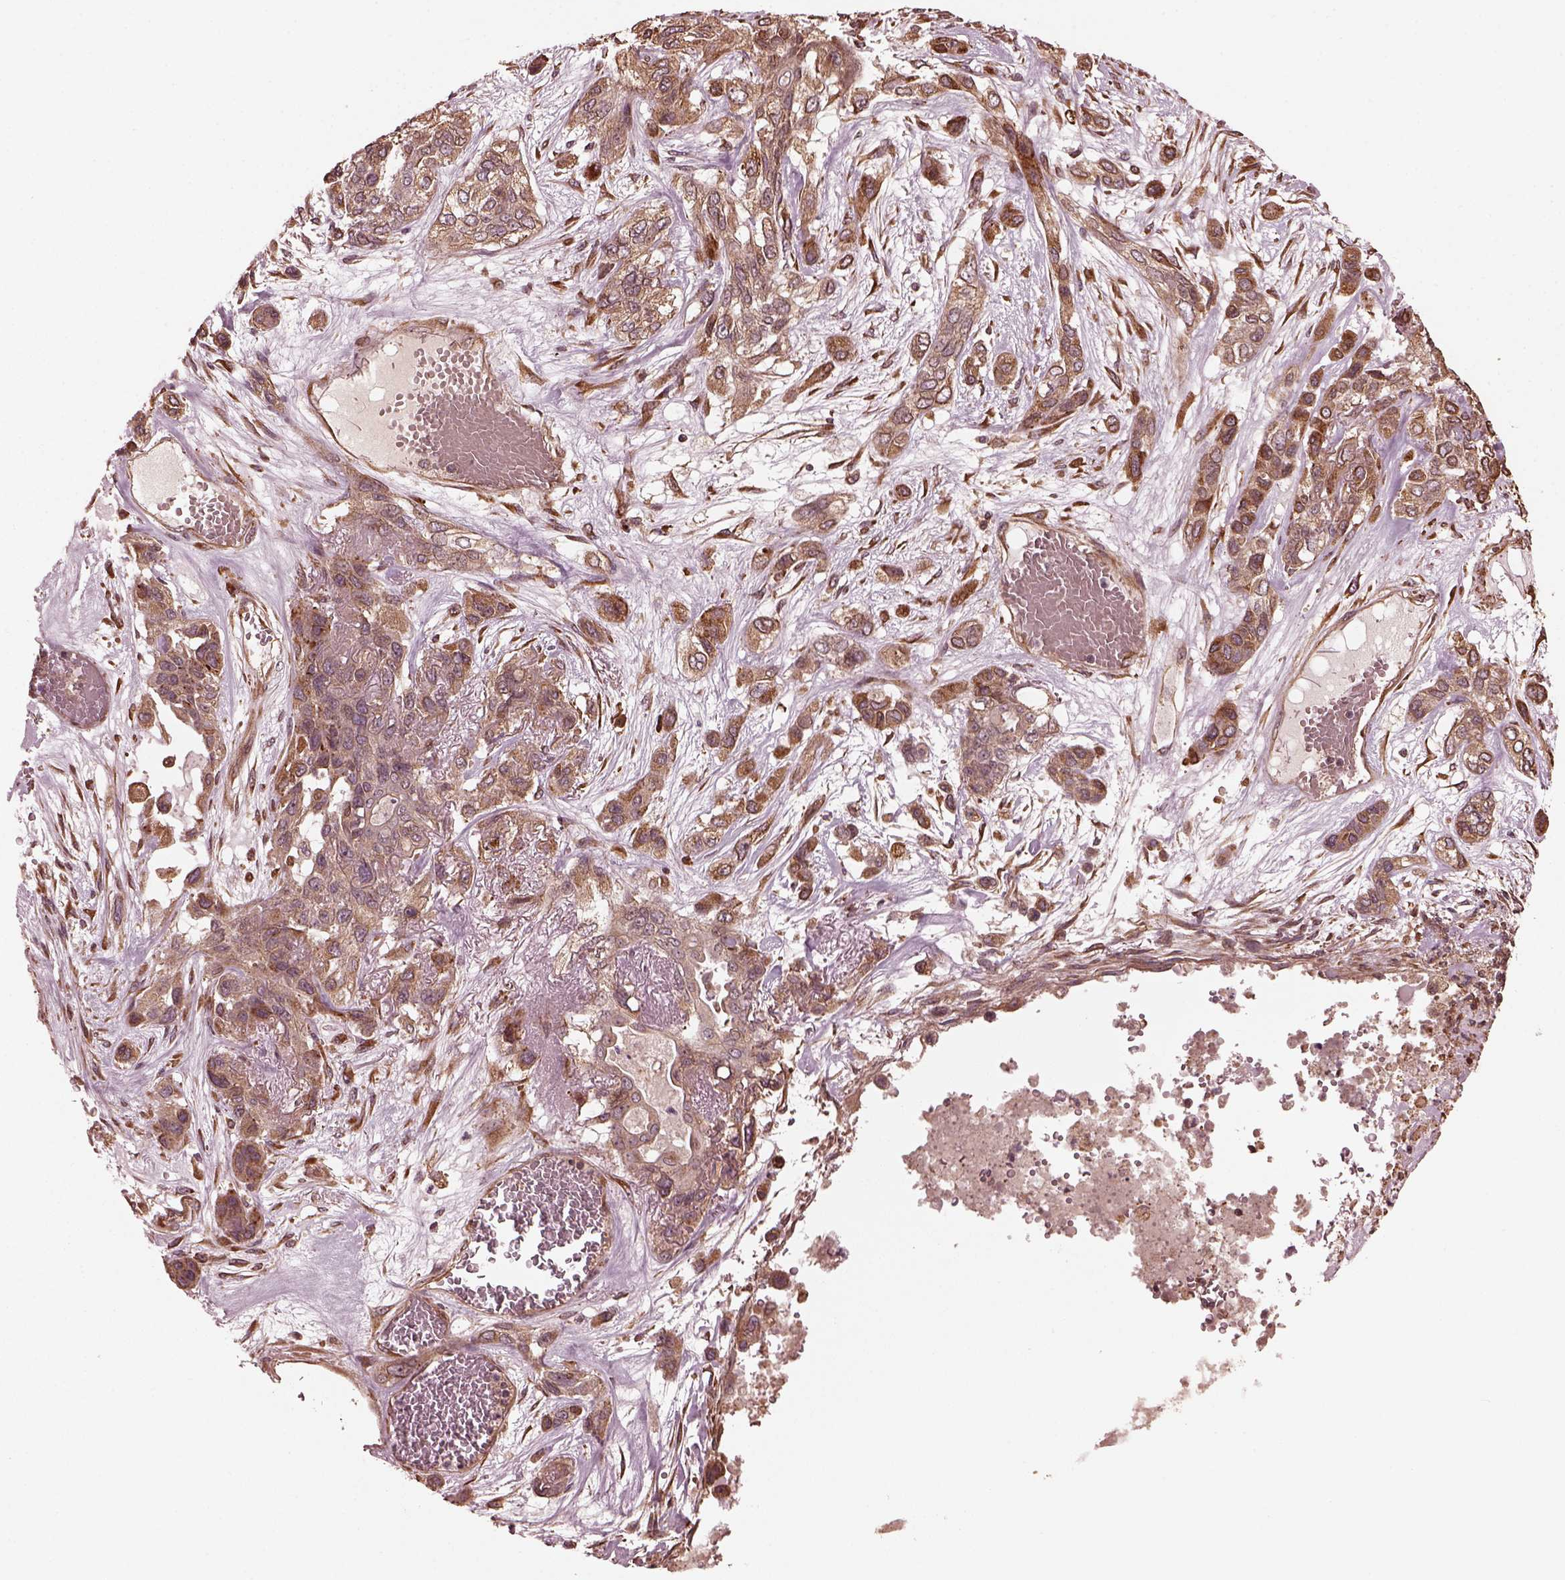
{"staining": {"intensity": "weak", "quantity": ">75%", "location": "cytoplasmic/membranous"}, "tissue": "lung cancer", "cell_type": "Tumor cells", "image_type": "cancer", "snomed": [{"axis": "morphology", "description": "Squamous cell carcinoma, NOS"}, {"axis": "topography", "description": "Lung"}], "caption": "Immunohistochemistry (IHC) staining of squamous cell carcinoma (lung), which exhibits low levels of weak cytoplasmic/membranous staining in about >75% of tumor cells indicating weak cytoplasmic/membranous protein positivity. The staining was performed using DAB (brown) for protein detection and nuclei were counterstained in hematoxylin (blue).", "gene": "ZNF292", "patient": {"sex": "female", "age": 70}}